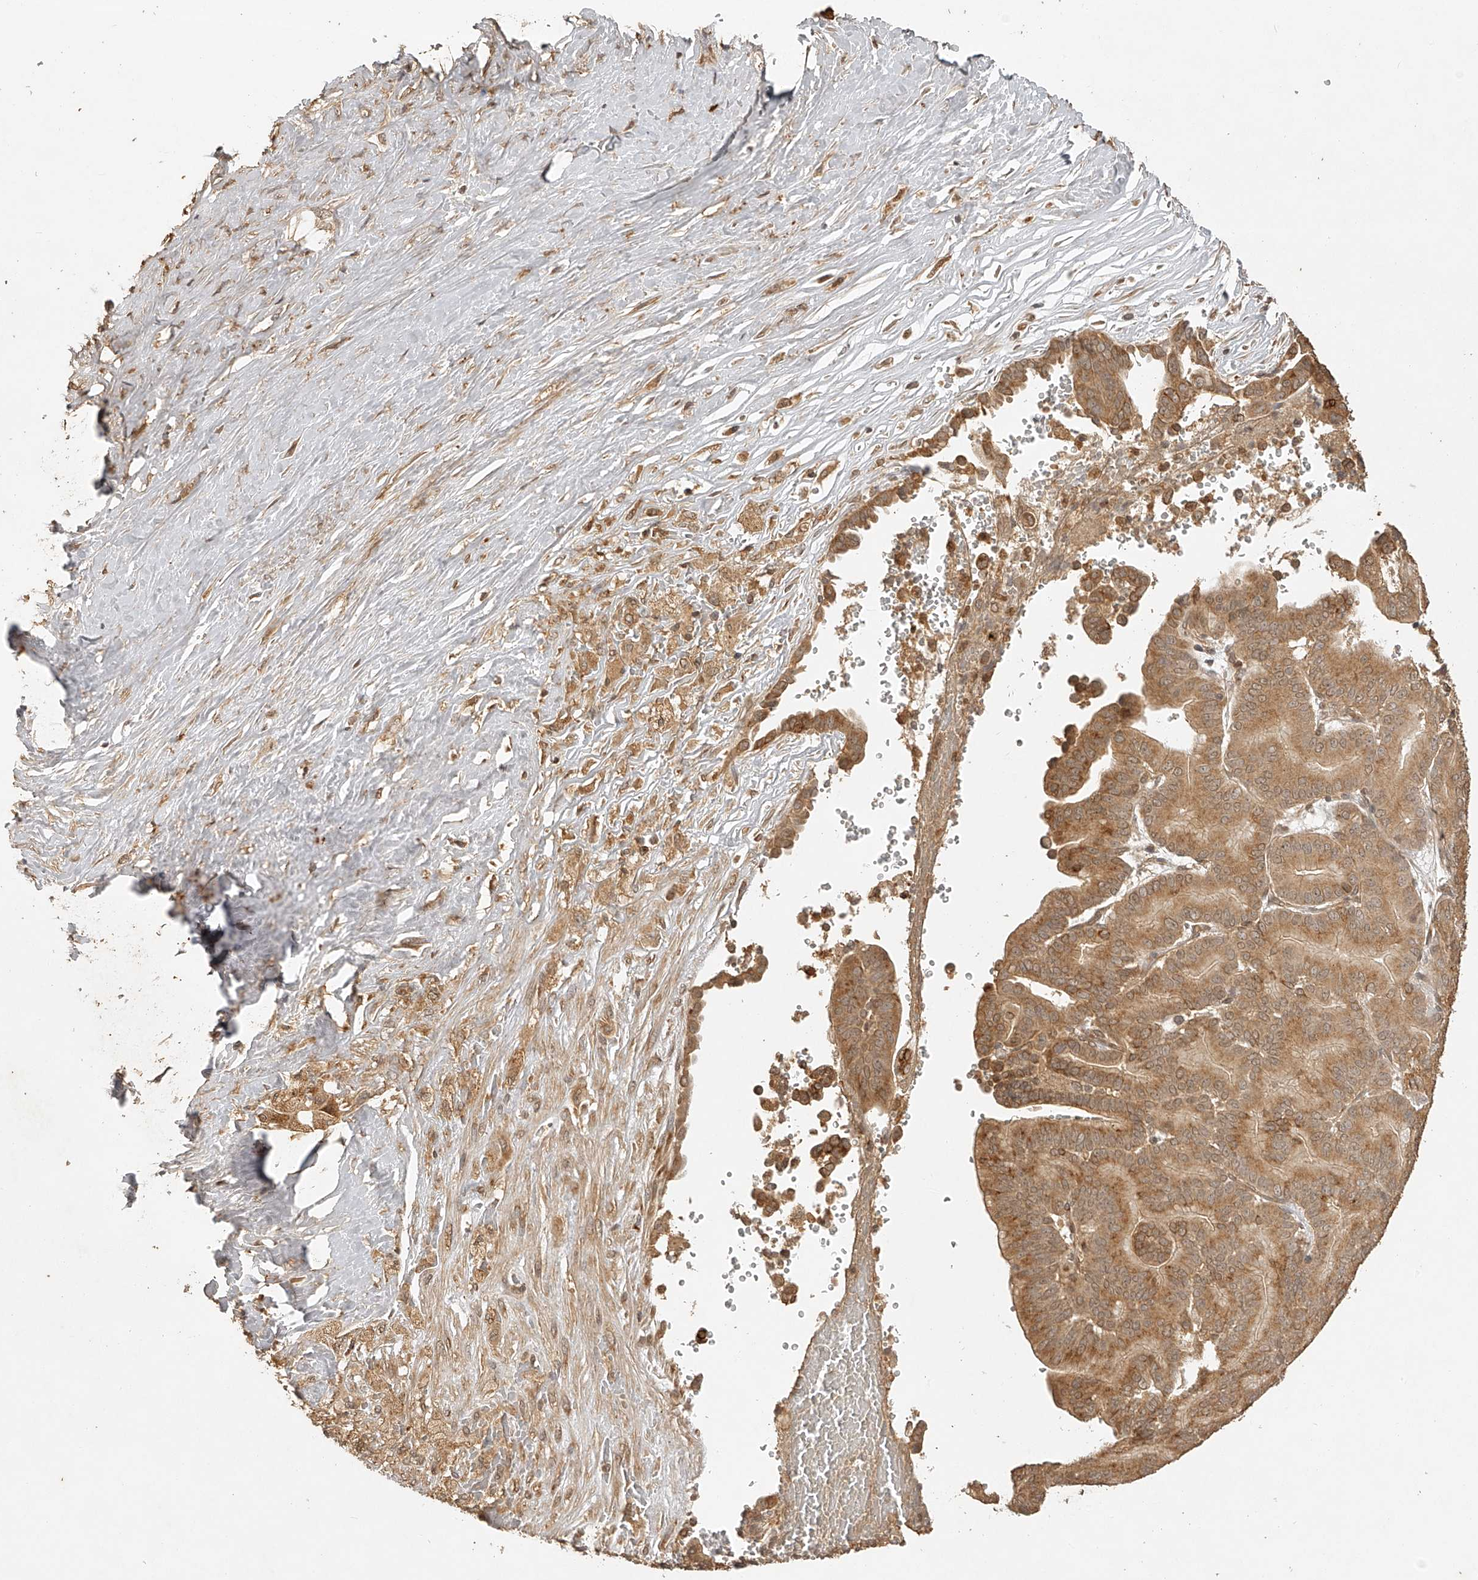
{"staining": {"intensity": "moderate", "quantity": ">75%", "location": "cytoplasmic/membranous"}, "tissue": "liver cancer", "cell_type": "Tumor cells", "image_type": "cancer", "snomed": [{"axis": "morphology", "description": "Cholangiocarcinoma"}, {"axis": "topography", "description": "Liver"}], "caption": "A brown stain shows moderate cytoplasmic/membranous positivity of a protein in liver cancer (cholangiocarcinoma) tumor cells. Nuclei are stained in blue.", "gene": "BCL2L11", "patient": {"sex": "female", "age": 75}}